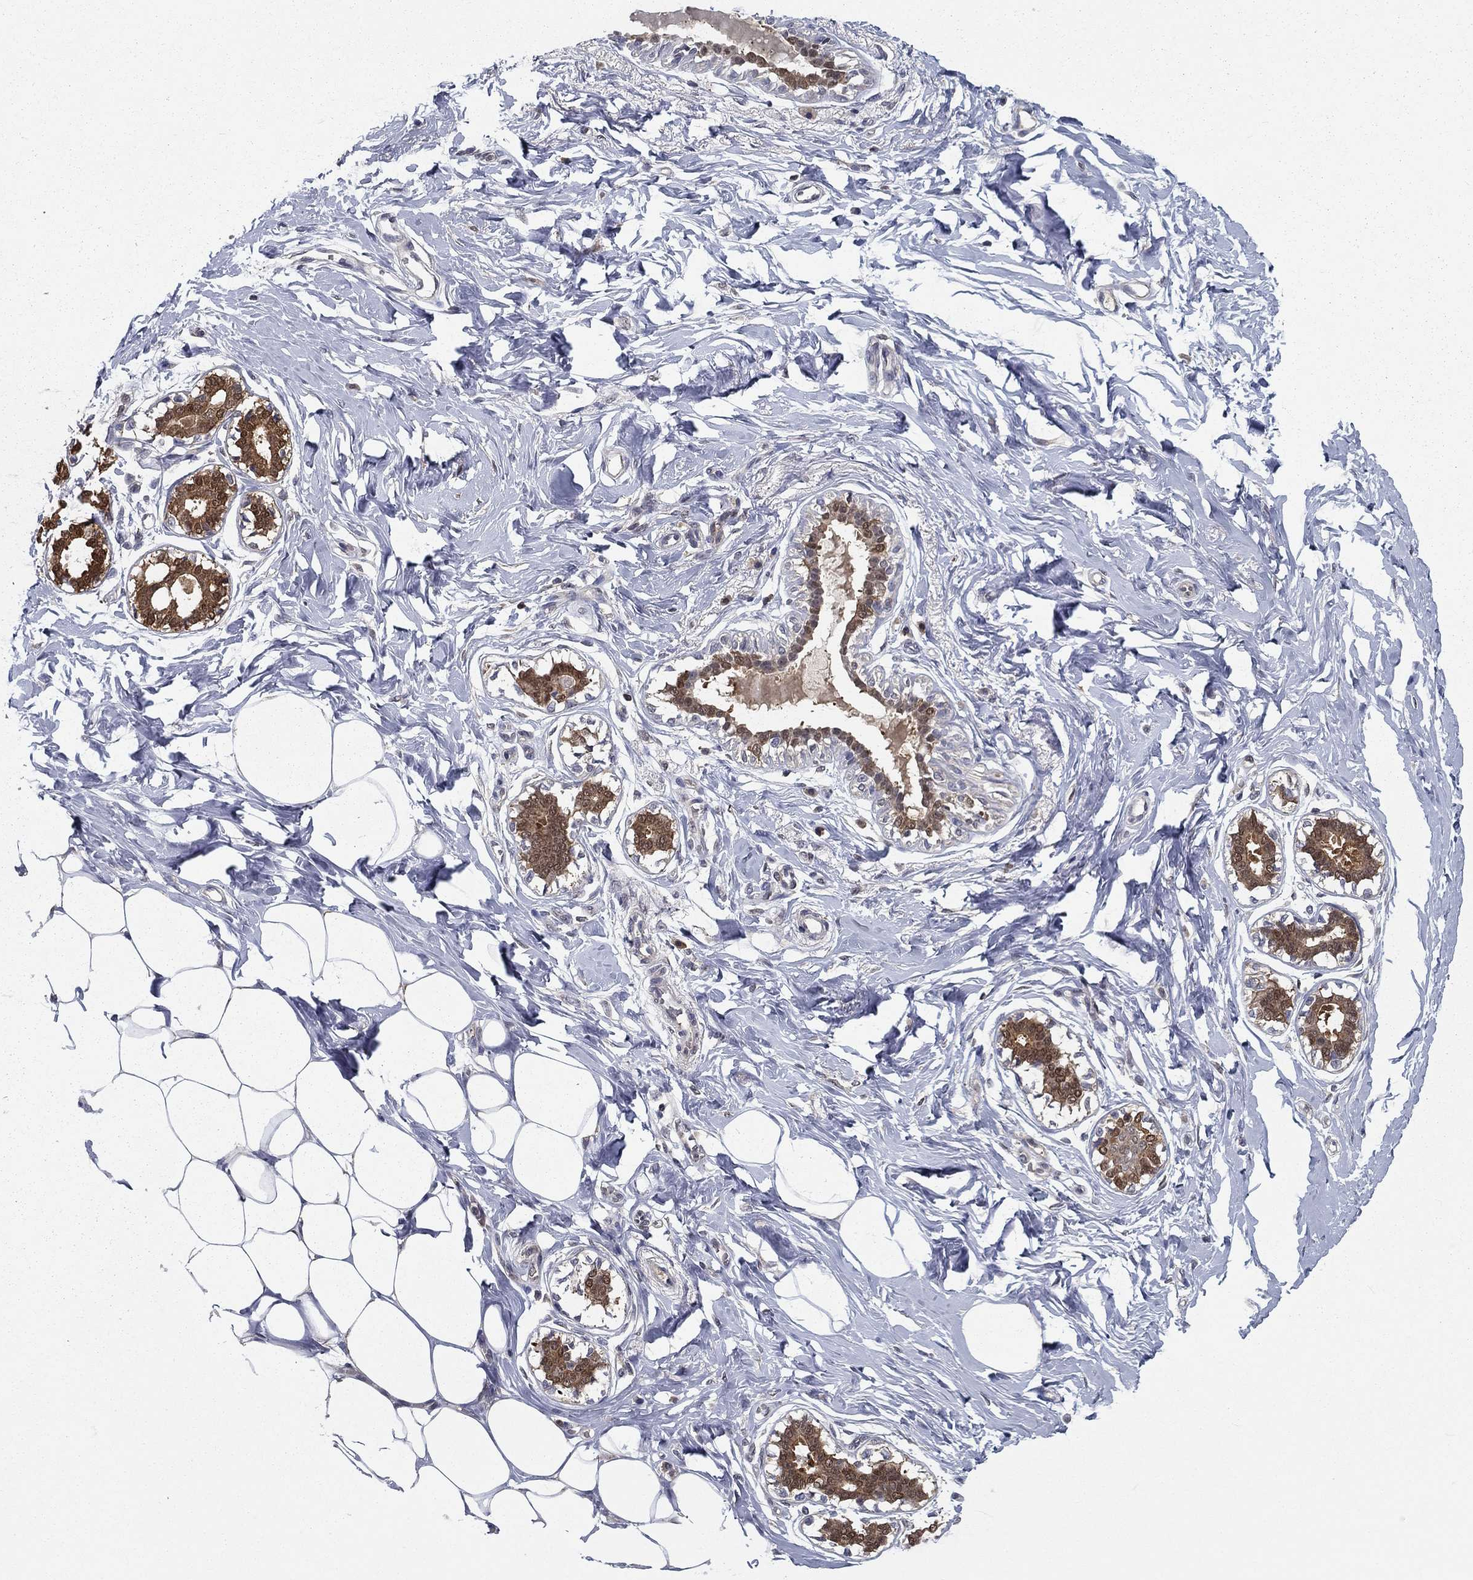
{"staining": {"intensity": "negative", "quantity": "none", "location": "none"}, "tissue": "breast", "cell_type": "Adipocytes", "image_type": "normal", "snomed": [{"axis": "morphology", "description": "Normal tissue, NOS"}, {"axis": "morphology", "description": "Lobular carcinoma, in situ"}, {"axis": "topography", "description": "Breast"}], "caption": "There is no significant positivity in adipocytes of breast. Brightfield microscopy of immunohistochemistry stained with DAB (3,3'-diaminobenzidine) (brown) and hematoxylin (blue), captured at high magnification.", "gene": "NIT2", "patient": {"sex": "female", "age": 35}}